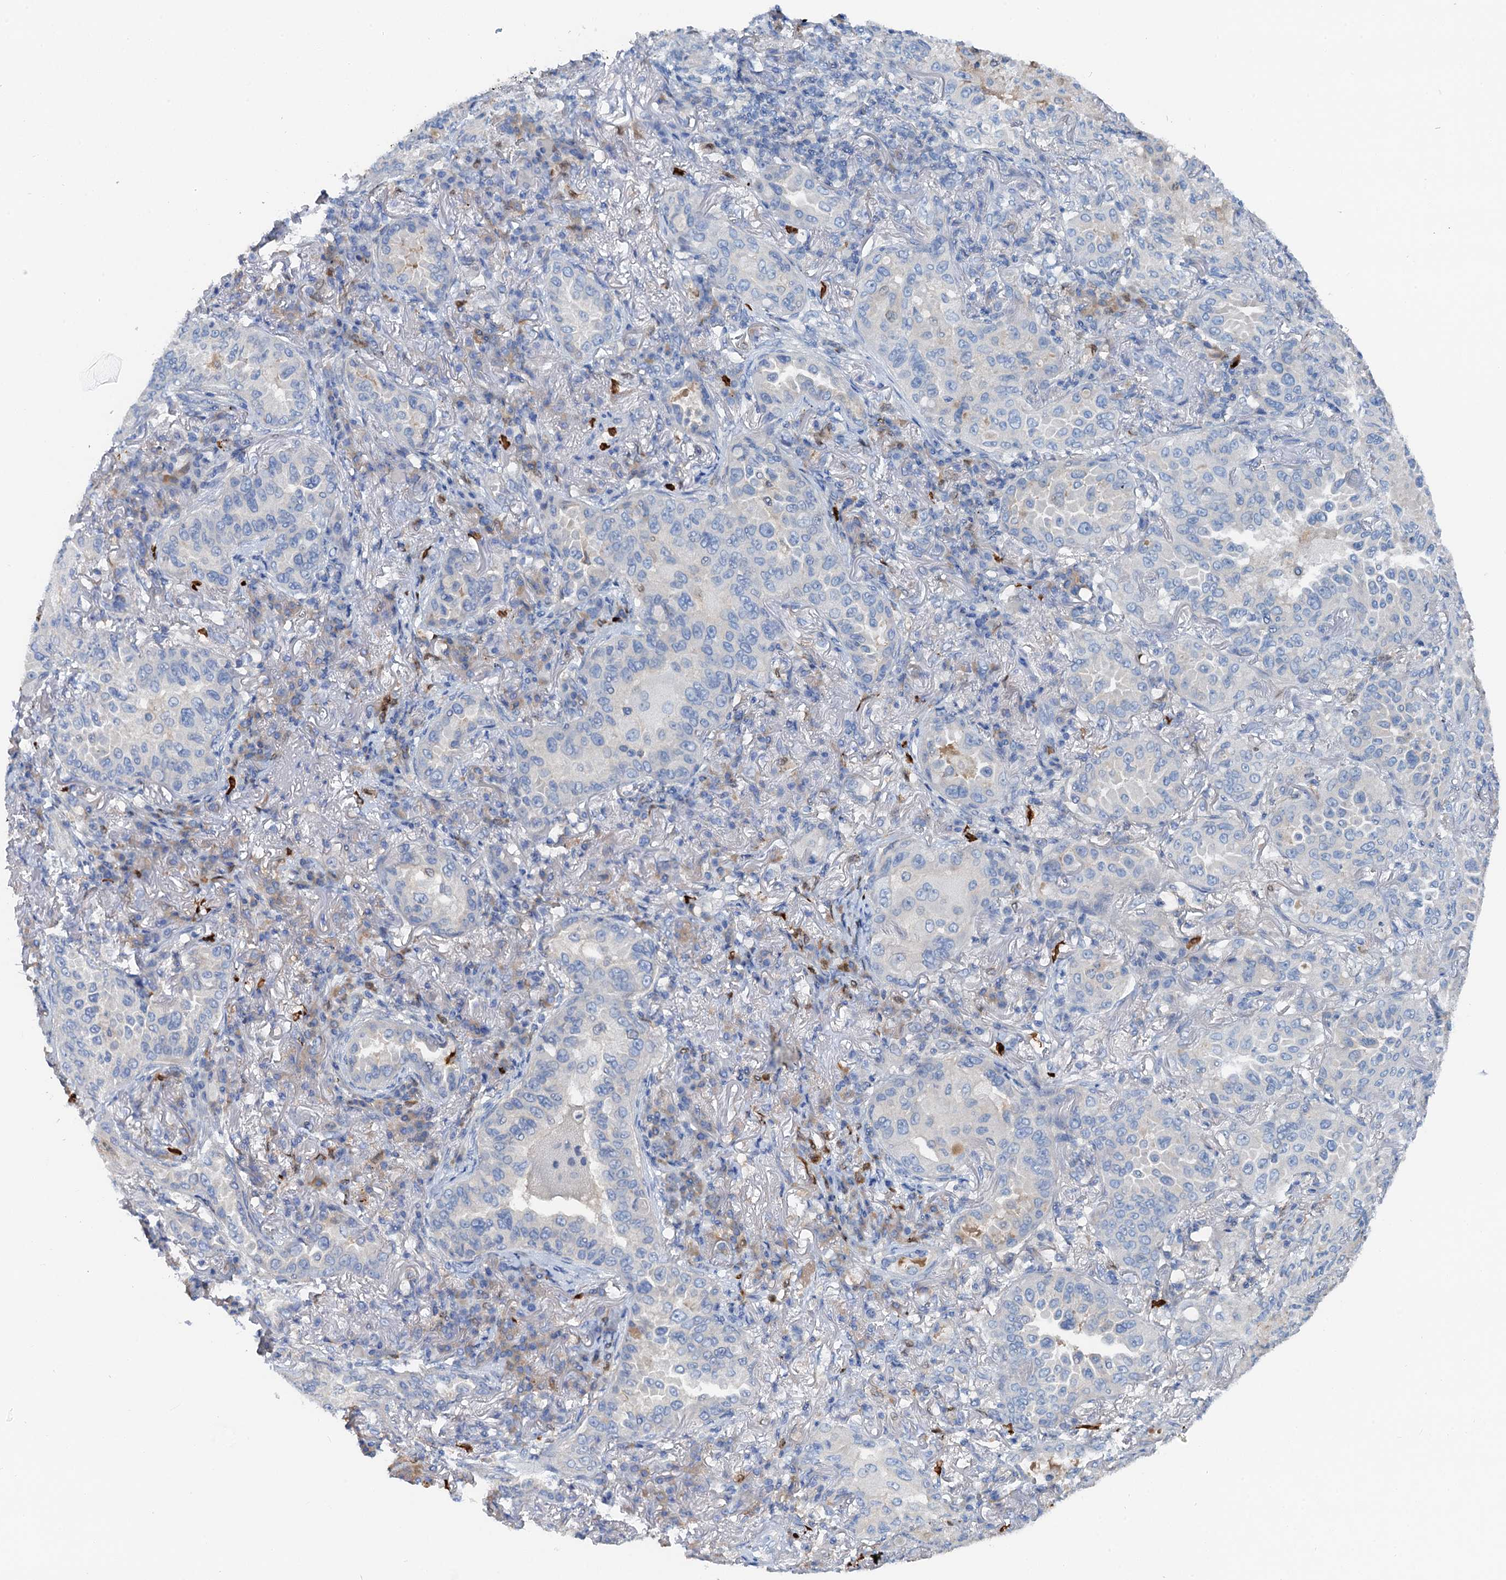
{"staining": {"intensity": "negative", "quantity": "none", "location": "none"}, "tissue": "lung cancer", "cell_type": "Tumor cells", "image_type": "cancer", "snomed": [{"axis": "morphology", "description": "Adenocarcinoma, NOS"}, {"axis": "topography", "description": "Lung"}], "caption": "Image shows no protein staining in tumor cells of adenocarcinoma (lung) tissue. Brightfield microscopy of immunohistochemistry stained with DAB (3,3'-diaminobenzidine) (brown) and hematoxylin (blue), captured at high magnification.", "gene": "OTOA", "patient": {"sex": "female", "age": 69}}